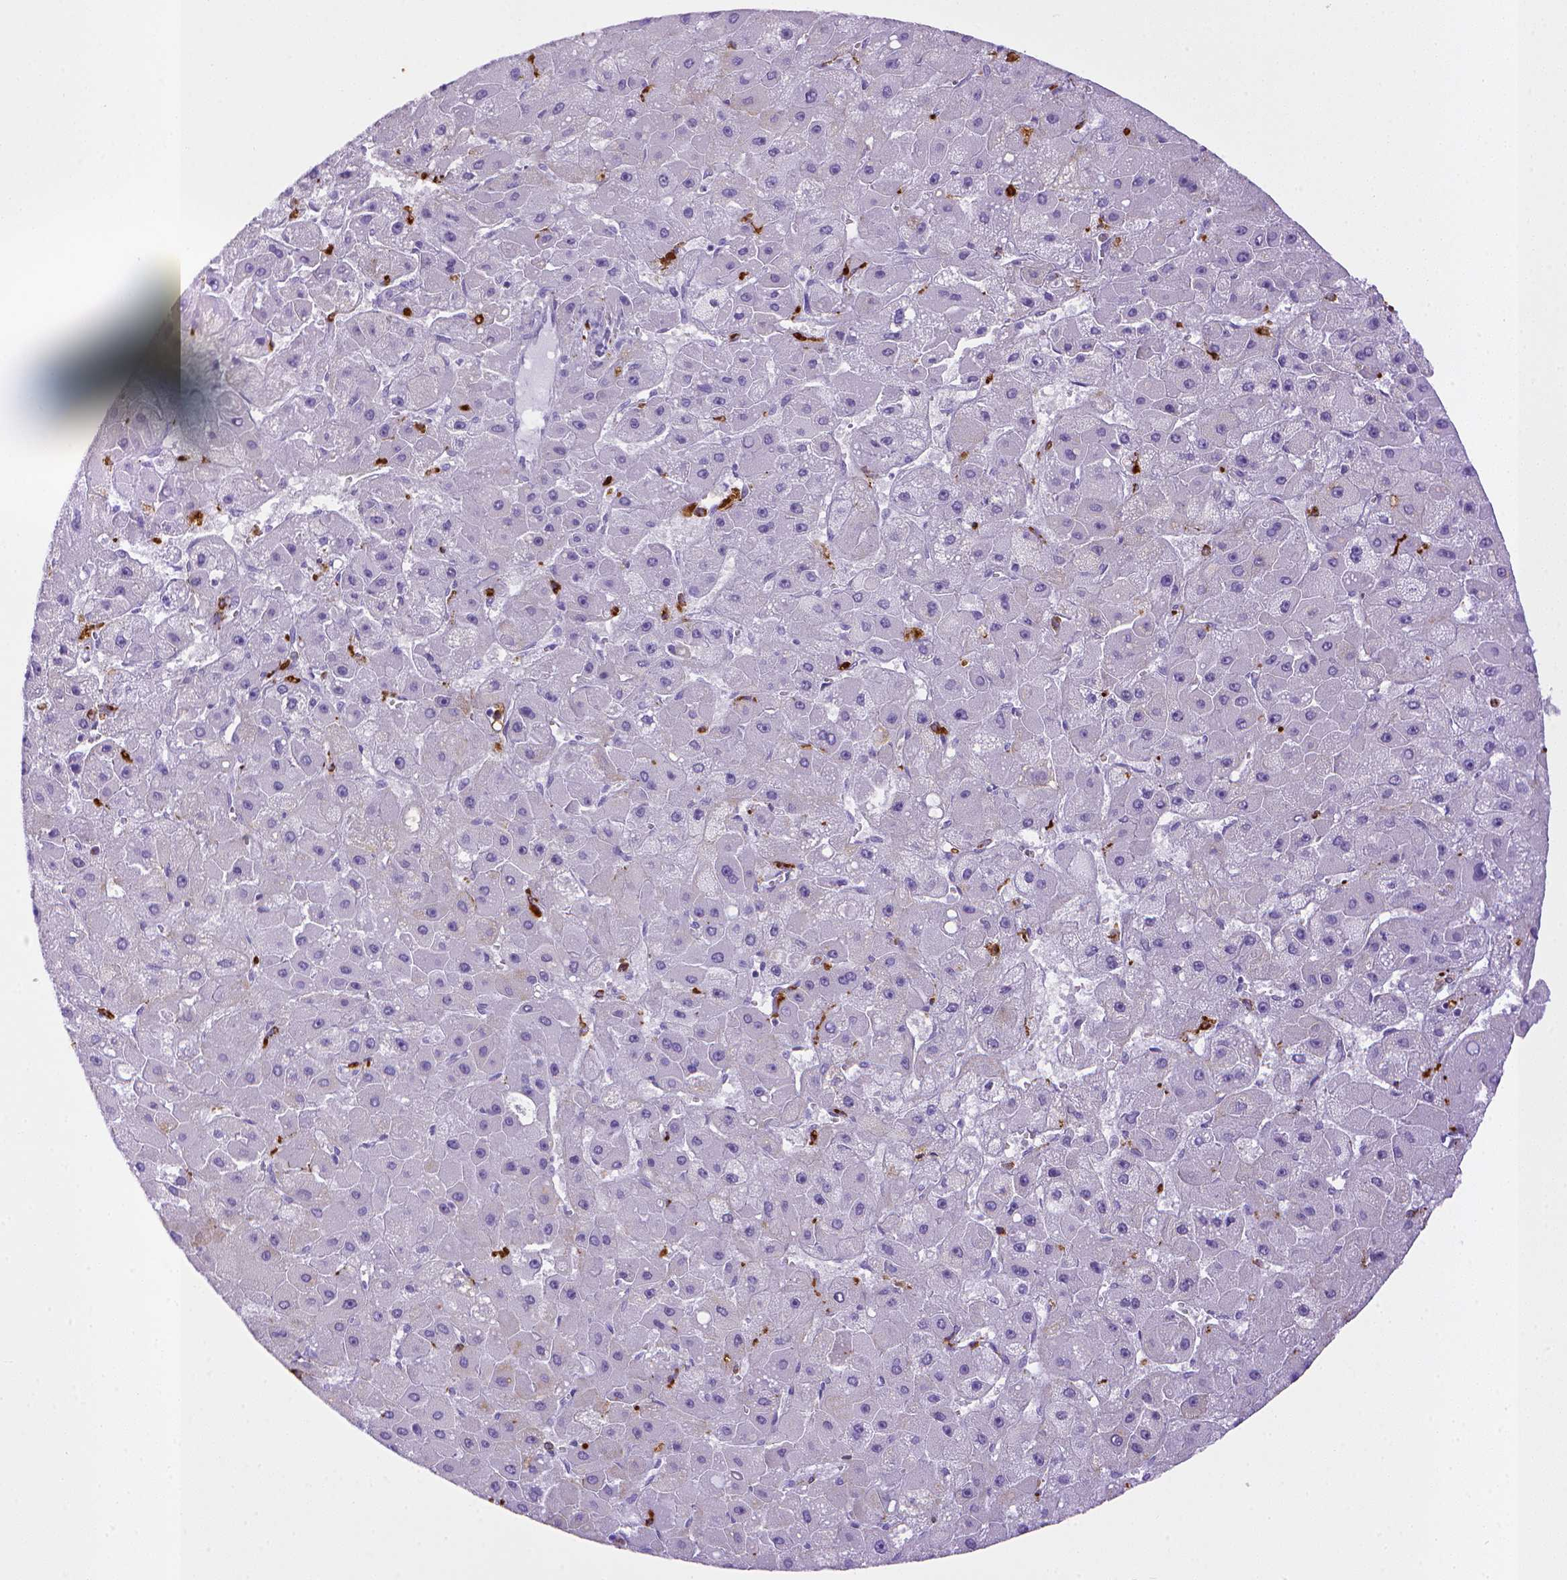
{"staining": {"intensity": "negative", "quantity": "none", "location": "none"}, "tissue": "liver cancer", "cell_type": "Tumor cells", "image_type": "cancer", "snomed": [{"axis": "morphology", "description": "Carcinoma, Hepatocellular, NOS"}, {"axis": "topography", "description": "Liver"}], "caption": "IHC of liver hepatocellular carcinoma displays no expression in tumor cells.", "gene": "CD68", "patient": {"sex": "female", "age": 25}}